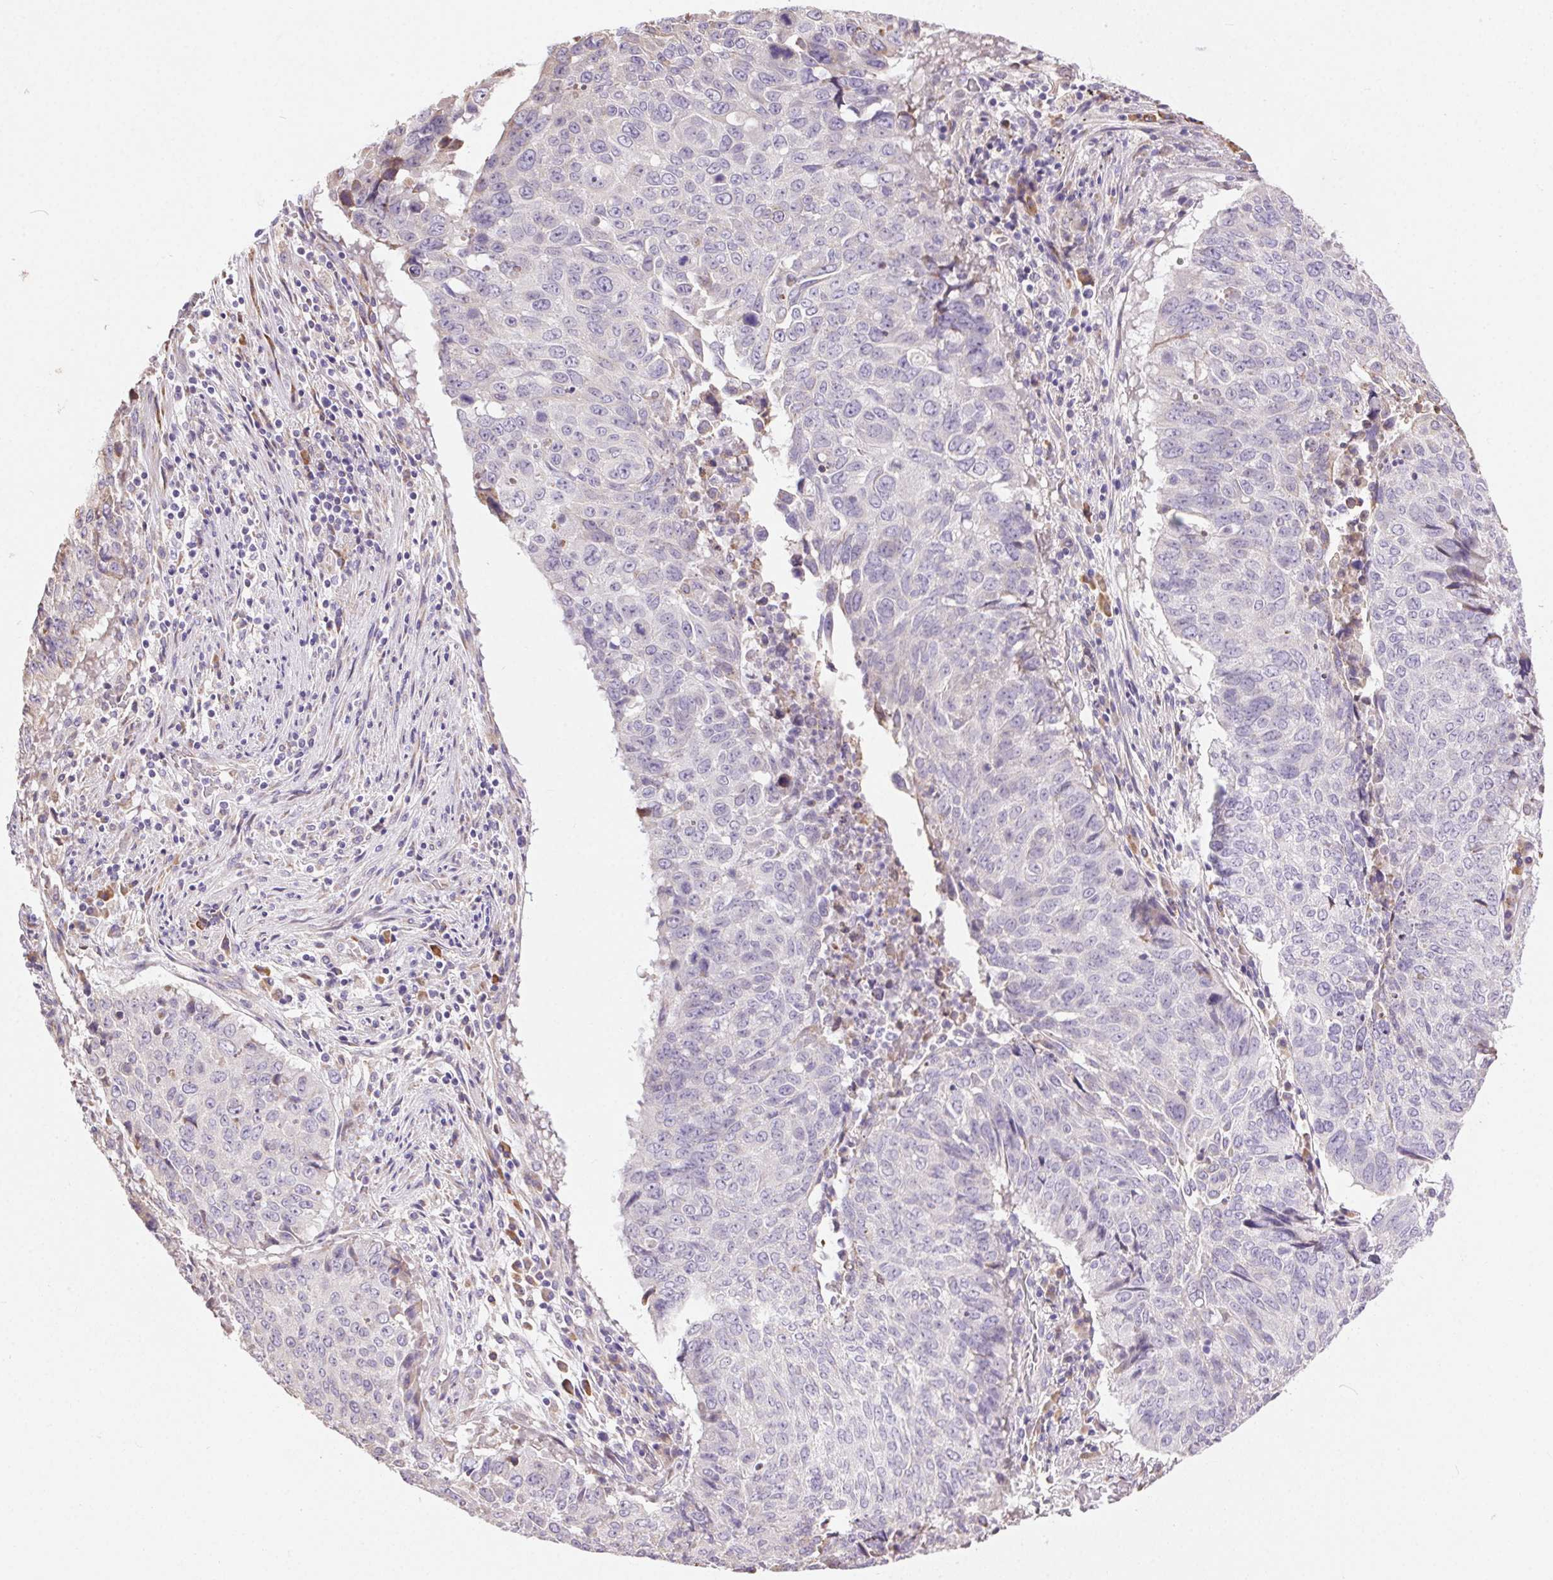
{"staining": {"intensity": "negative", "quantity": "none", "location": "none"}, "tissue": "lung cancer", "cell_type": "Tumor cells", "image_type": "cancer", "snomed": [{"axis": "morphology", "description": "Normal tissue, NOS"}, {"axis": "morphology", "description": "Squamous cell carcinoma, NOS"}, {"axis": "topography", "description": "Bronchus"}, {"axis": "topography", "description": "Lung"}], "caption": "Immunohistochemical staining of squamous cell carcinoma (lung) exhibits no significant staining in tumor cells.", "gene": "SNX31", "patient": {"sex": "male", "age": 64}}